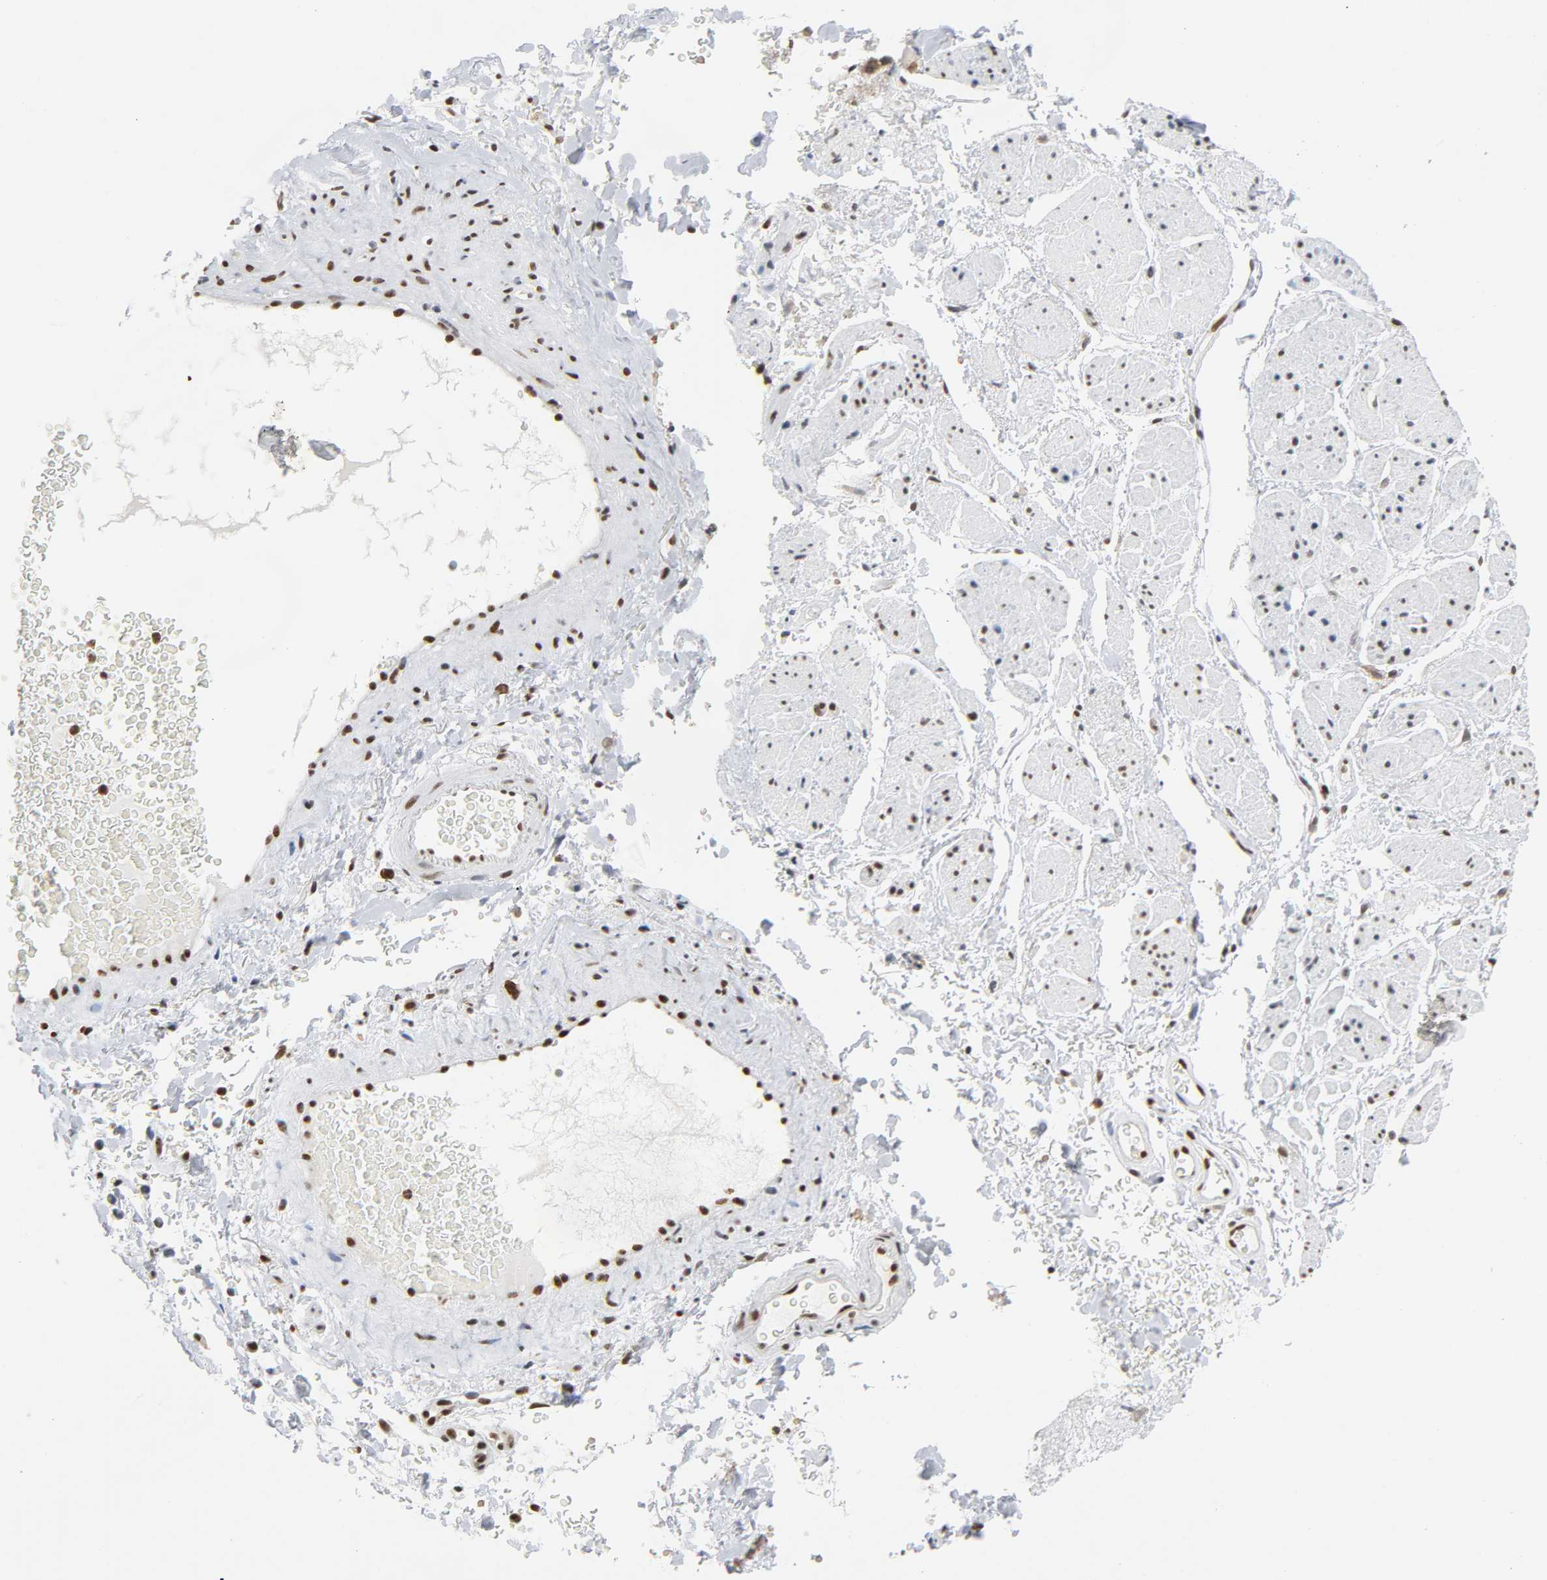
{"staining": {"intensity": "strong", "quantity": ">75%", "location": "nuclear"}, "tissue": "adipose tissue", "cell_type": "Adipocytes", "image_type": "normal", "snomed": [{"axis": "morphology", "description": "Normal tissue, NOS"}, {"axis": "topography", "description": "Soft tissue"}, {"axis": "topography", "description": "Peripheral nerve tissue"}], "caption": "Immunohistochemical staining of unremarkable adipose tissue reveals >75% levels of strong nuclear protein staining in about >75% of adipocytes. (brown staining indicates protein expression, while blue staining denotes nuclei).", "gene": "SUMO1", "patient": {"sex": "female", "age": 71}}